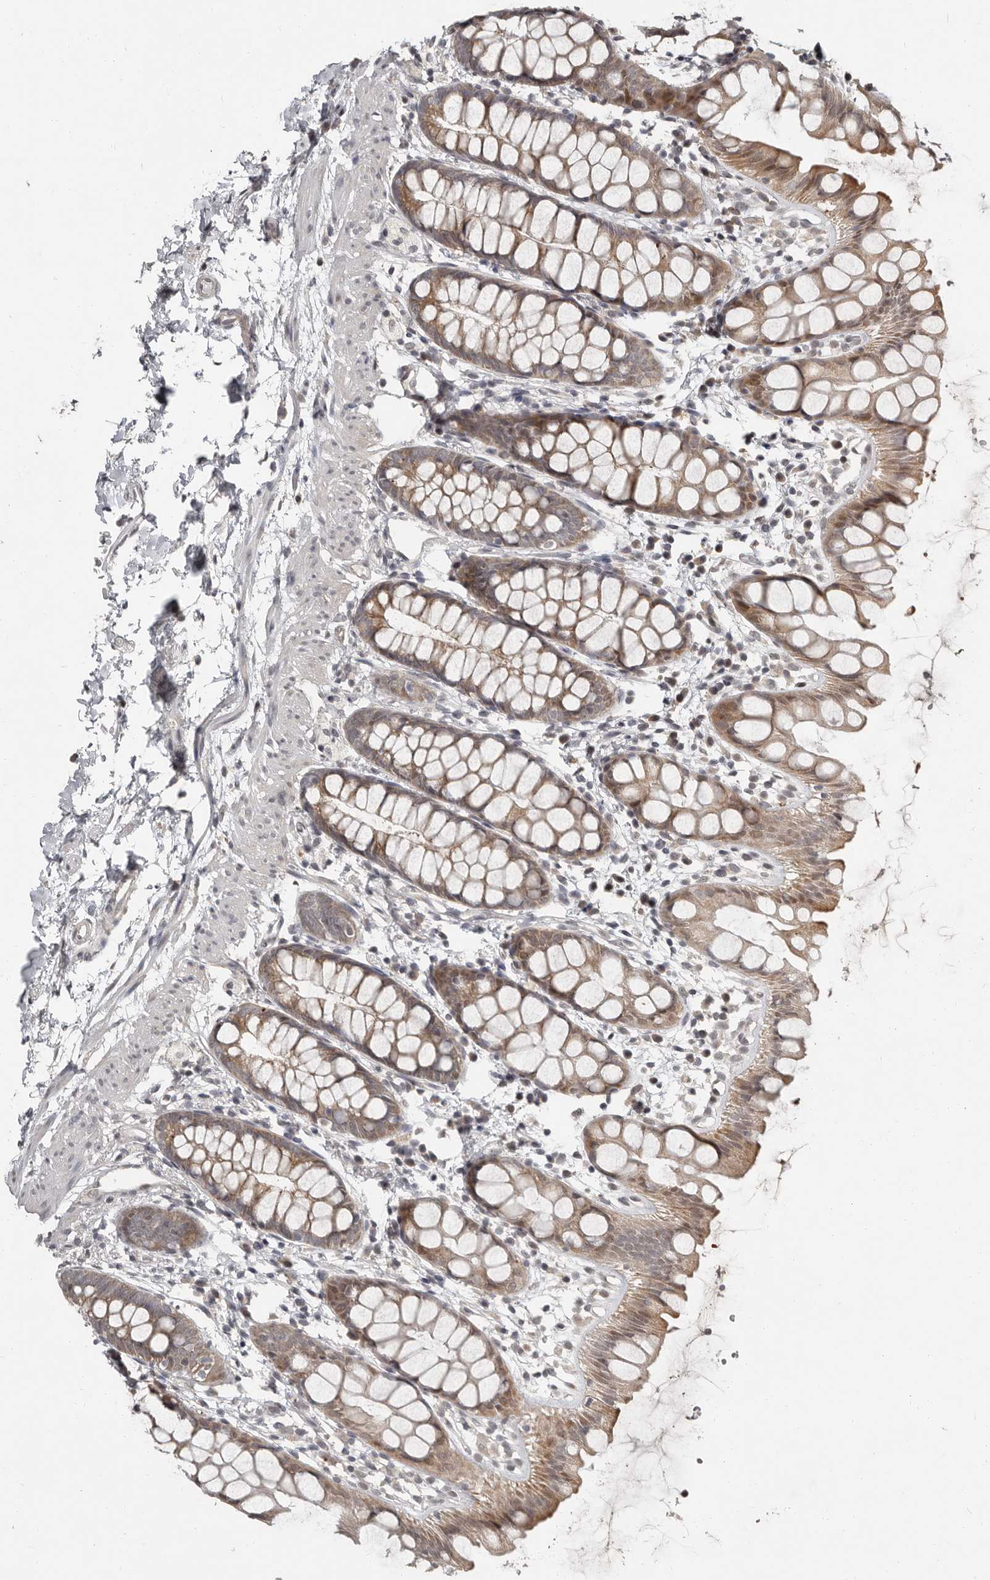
{"staining": {"intensity": "weak", "quantity": ">75%", "location": "cytoplasmic/membranous,nuclear"}, "tissue": "rectum", "cell_type": "Glandular cells", "image_type": "normal", "snomed": [{"axis": "morphology", "description": "Normal tissue, NOS"}, {"axis": "topography", "description": "Rectum"}], "caption": "Immunohistochemistry photomicrograph of benign human rectum stained for a protein (brown), which exhibits low levels of weak cytoplasmic/membranous,nuclear positivity in about >75% of glandular cells.", "gene": "APOL6", "patient": {"sex": "female", "age": 65}}